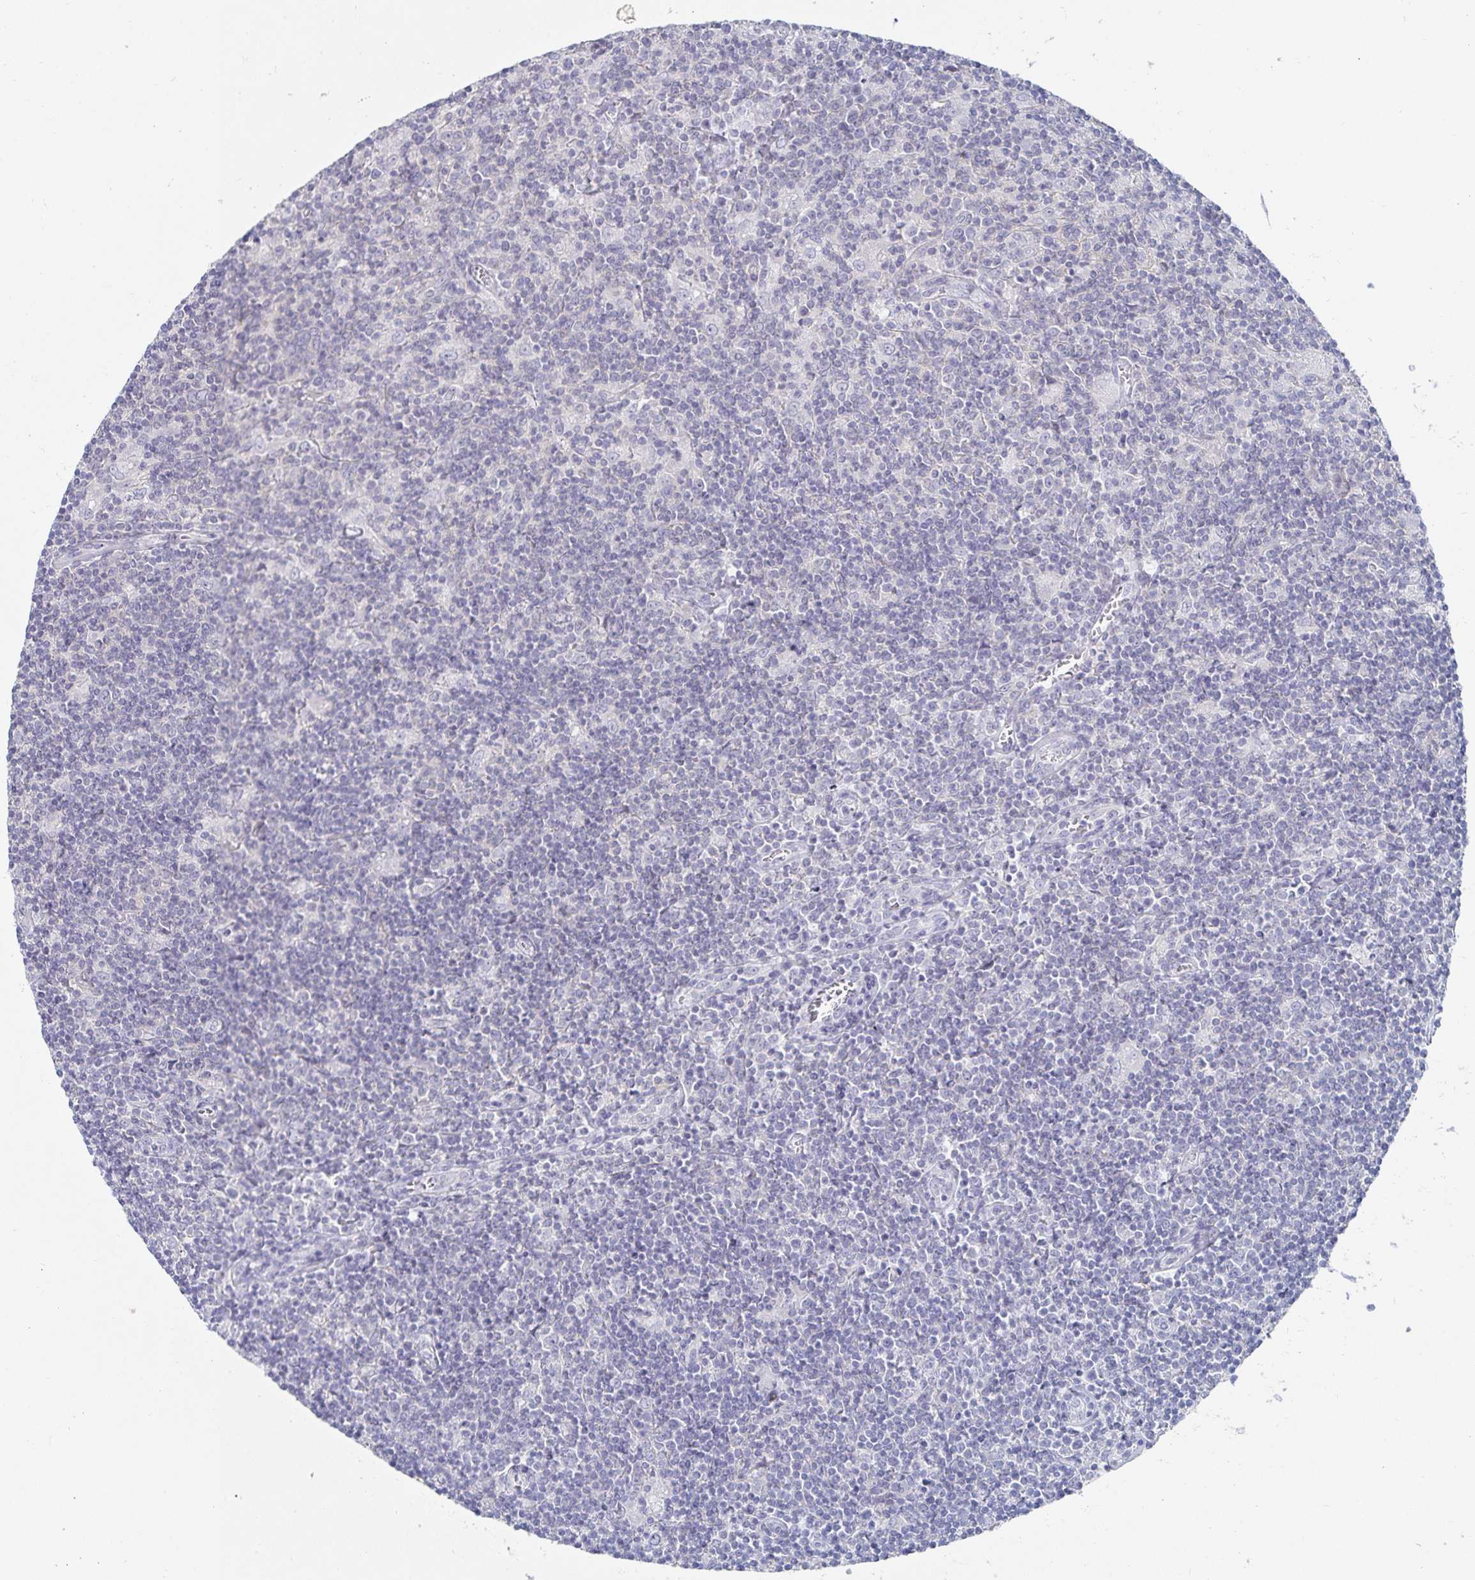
{"staining": {"intensity": "negative", "quantity": "none", "location": "none"}, "tissue": "lymphoma", "cell_type": "Tumor cells", "image_type": "cancer", "snomed": [{"axis": "morphology", "description": "Hodgkin's disease, NOS"}, {"axis": "topography", "description": "Lymph node"}], "caption": "The photomicrograph displays no staining of tumor cells in Hodgkin's disease.", "gene": "SFTPA1", "patient": {"sex": "male", "age": 40}}